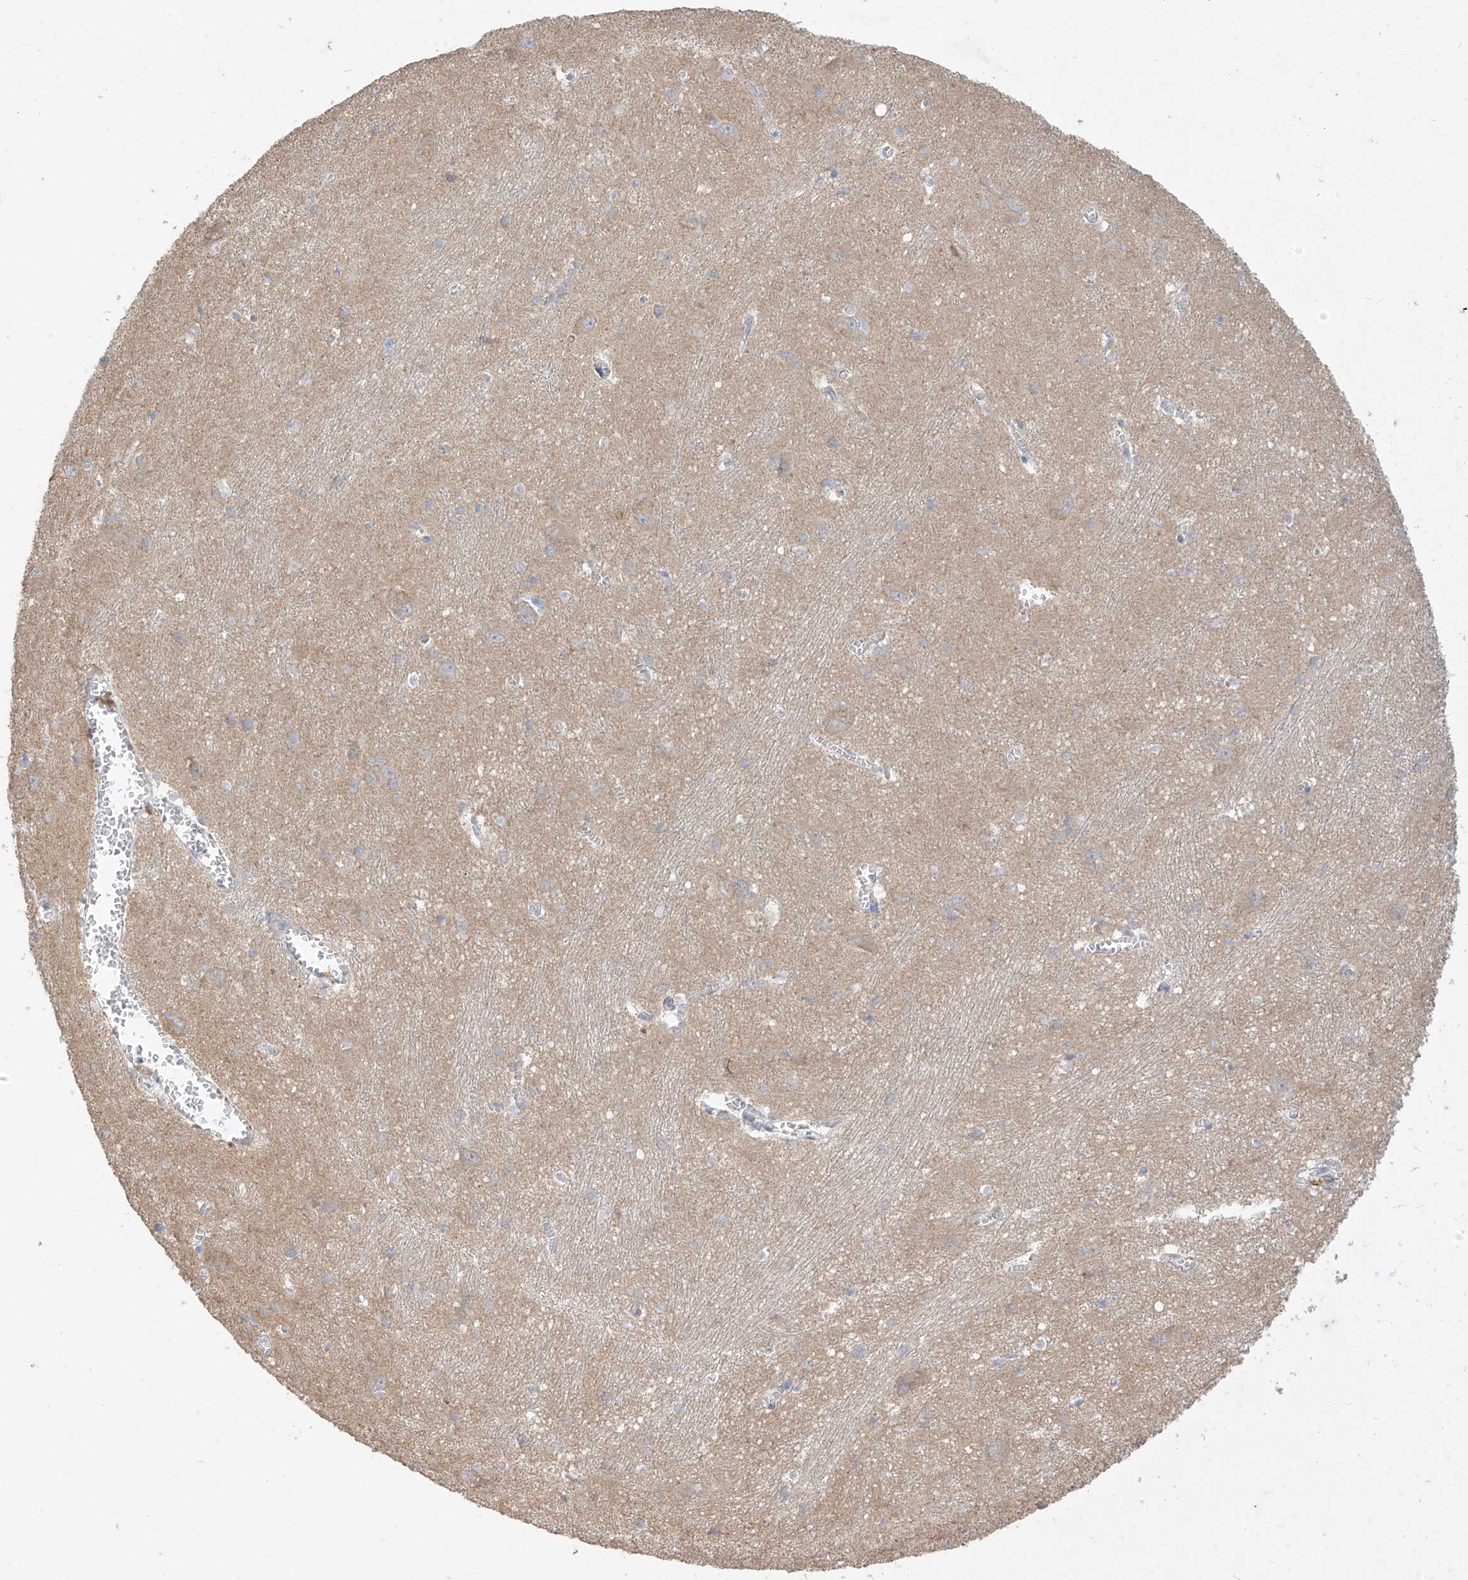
{"staining": {"intensity": "negative", "quantity": "none", "location": "none"}, "tissue": "caudate", "cell_type": "Glial cells", "image_type": "normal", "snomed": [{"axis": "morphology", "description": "Normal tissue, NOS"}, {"axis": "topography", "description": "Lateral ventricle wall"}], "caption": "An immunohistochemistry (IHC) photomicrograph of normal caudate is shown. There is no staining in glial cells of caudate. (DAB IHC, high magnification).", "gene": "ZZEF1", "patient": {"sex": "male", "age": 37}}